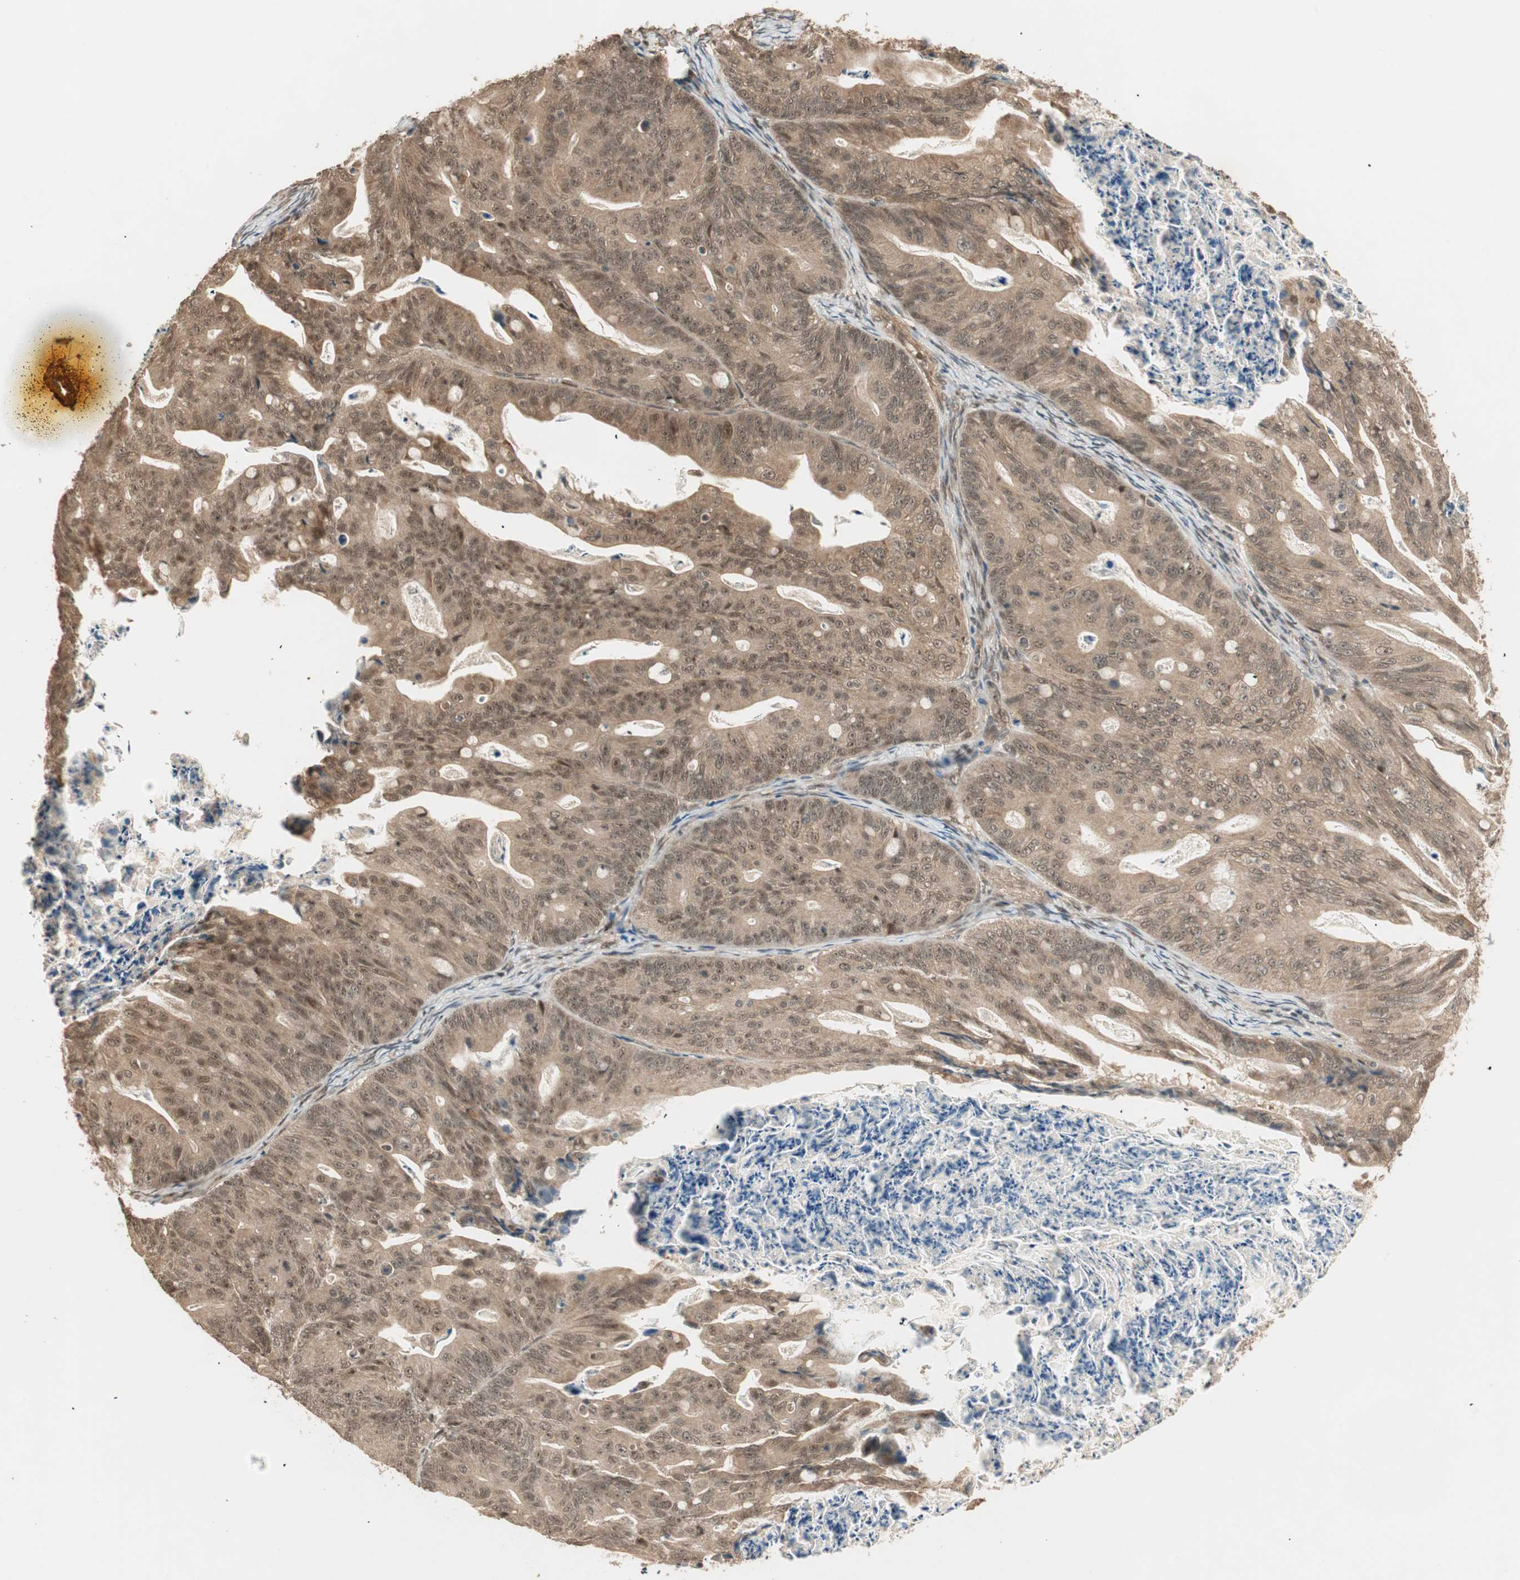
{"staining": {"intensity": "moderate", "quantity": ">75%", "location": "cytoplasmic/membranous,nuclear"}, "tissue": "ovarian cancer", "cell_type": "Tumor cells", "image_type": "cancer", "snomed": [{"axis": "morphology", "description": "Cystadenocarcinoma, mucinous, NOS"}, {"axis": "topography", "description": "Ovary"}], "caption": "Immunohistochemical staining of human mucinous cystadenocarcinoma (ovarian) displays medium levels of moderate cytoplasmic/membranous and nuclear protein staining in approximately >75% of tumor cells.", "gene": "ZSCAN31", "patient": {"sex": "female", "age": 37}}